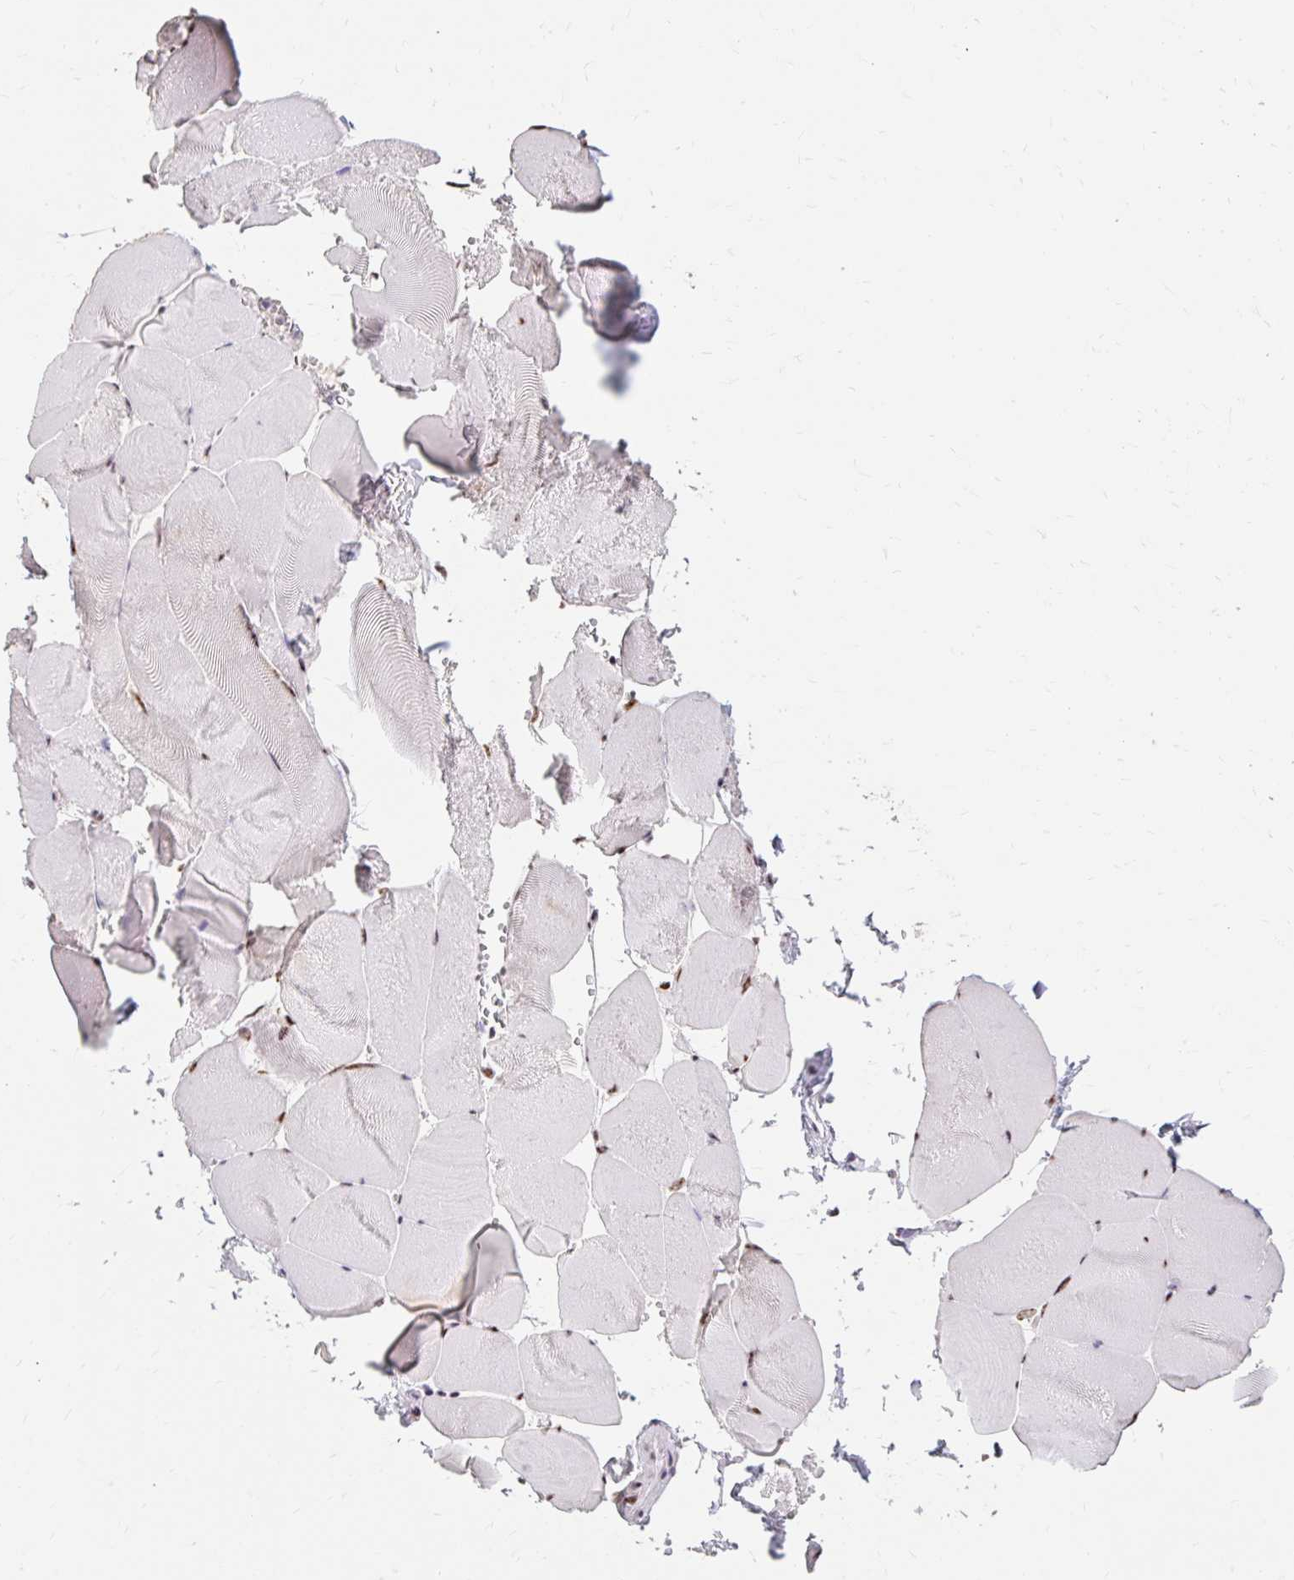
{"staining": {"intensity": "strong", "quantity": ">75%", "location": "nuclear"}, "tissue": "skeletal muscle", "cell_type": "Myocytes", "image_type": "normal", "snomed": [{"axis": "morphology", "description": "Normal tissue, NOS"}, {"axis": "topography", "description": "Skeletal muscle"}], "caption": "Brown immunohistochemical staining in benign human skeletal muscle displays strong nuclear positivity in approximately >75% of myocytes. (Brightfield microscopy of DAB IHC at high magnification).", "gene": "SRSF10", "patient": {"sex": "female", "age": 64}}